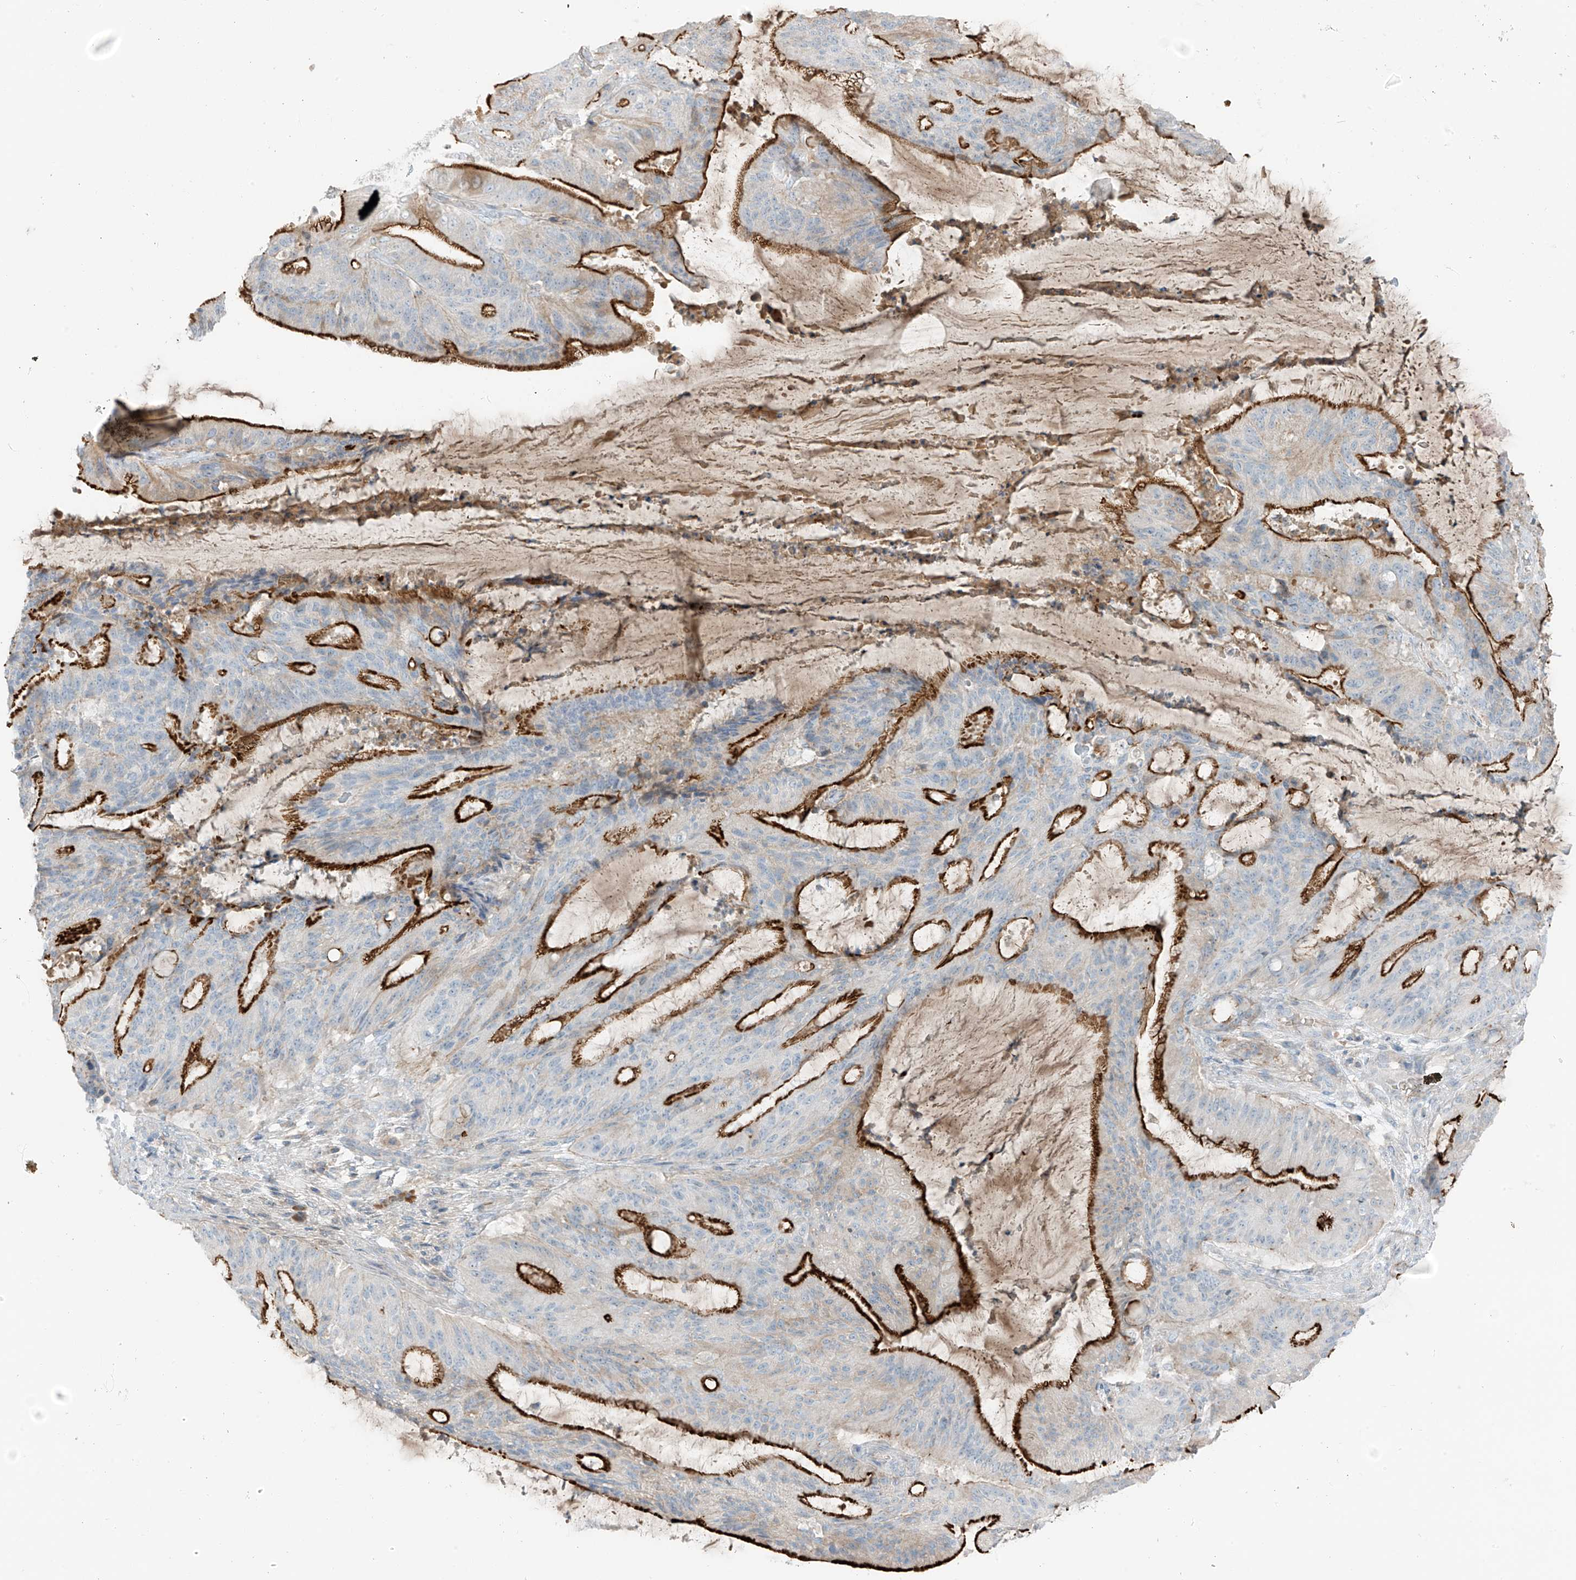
{"staining": {"intensity": "strong", "quantity": ">75%", "location": "cytoplasmic/membranous"}, "tissue": "liver cancer", "cell_type": "Tumor cells", "image_type": "cancer", "snomed": [{"axis": "morphology", "description": "Normal tissue, NOS"}, {"axis": "morphology", "description": "Cholangiocarcinoma"}, {"axis": "topography", "description": "Liver"}, {"axis": "topography", "description": "Peripheral nerve tissue"}], "caption": "There is high levels of strong cytoplasmic/membranous expression in tumor cells of cholangiocarcinoma (liver), as demonstrated by immunohistochemical staining (brown color).", "gene": "FAM131C", "patient": {"sex": "female", "age": 73}}